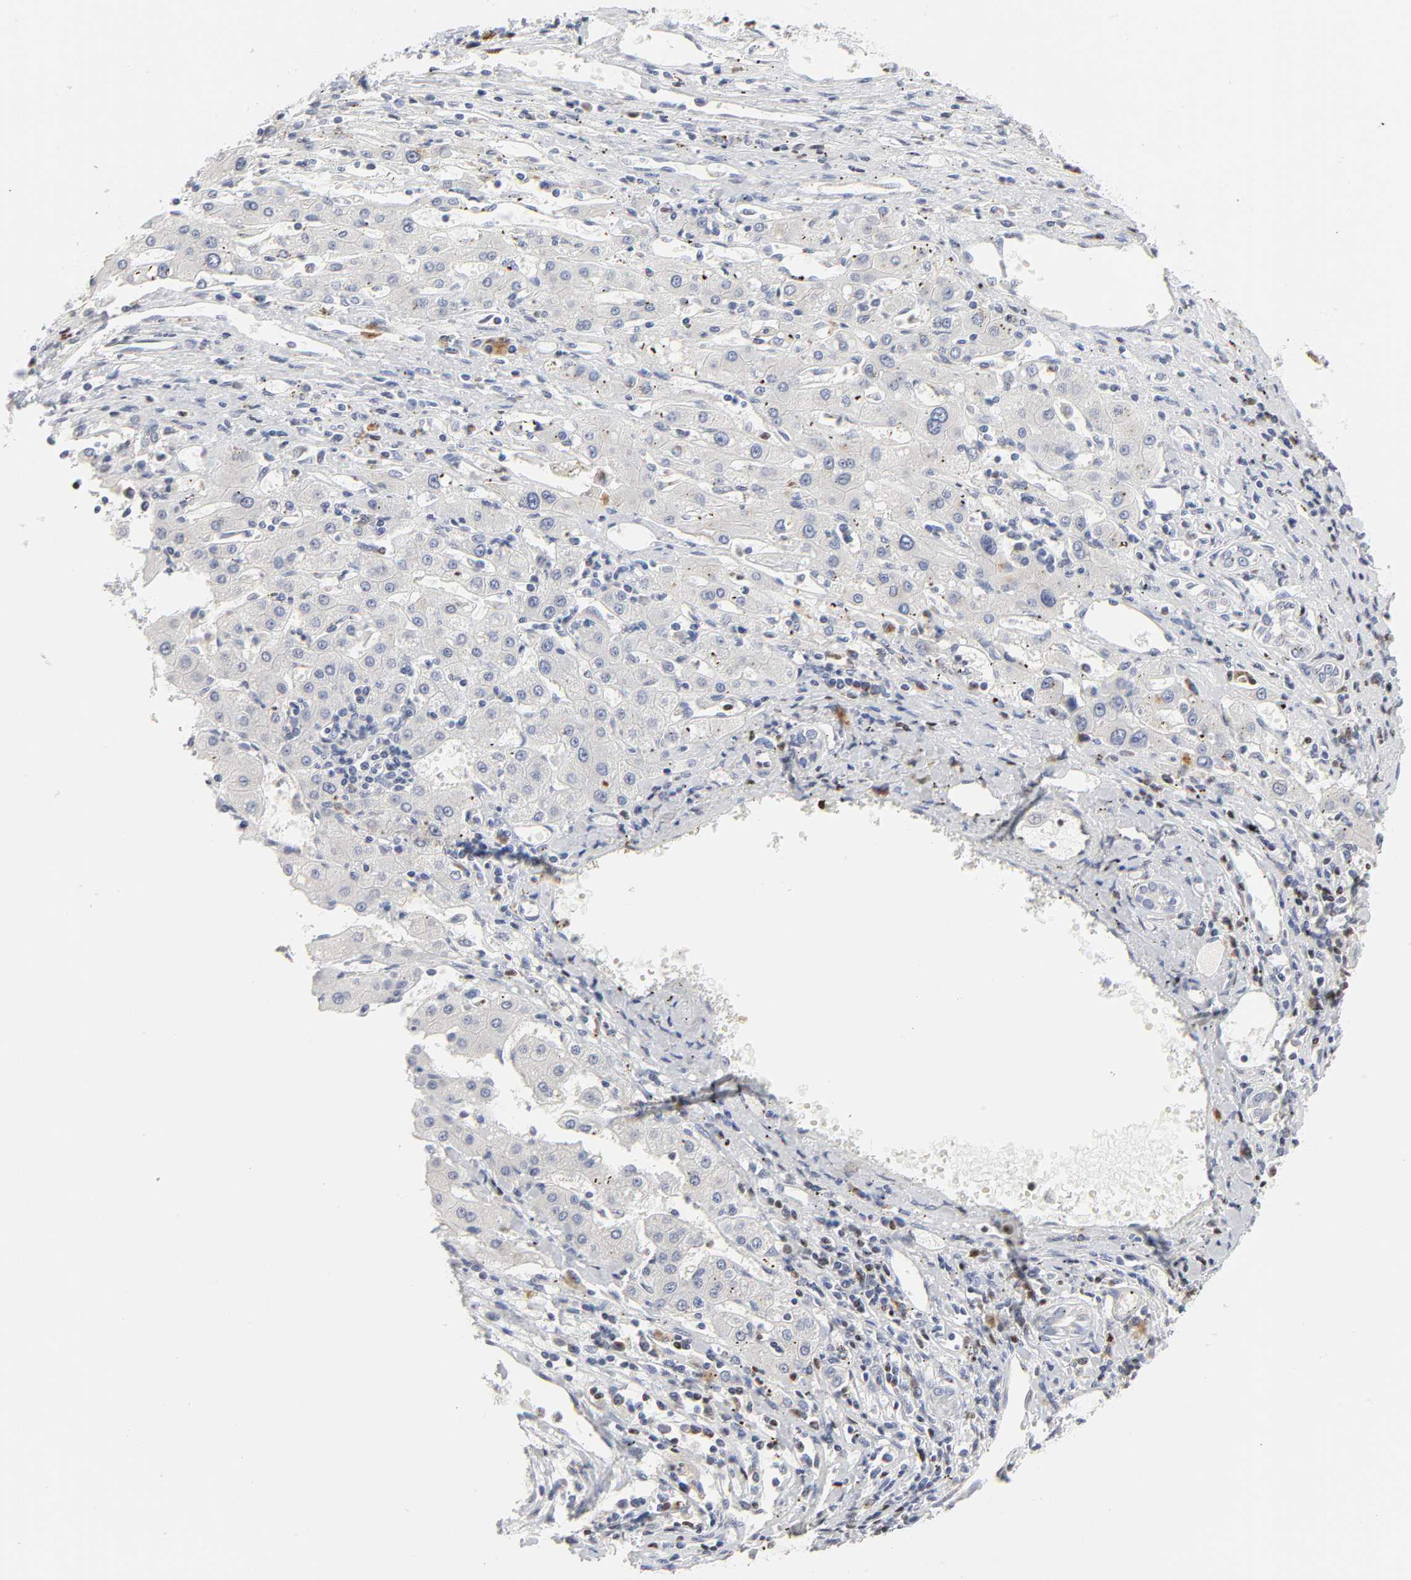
{"staining": {"intensity": "negative", "quantity": "none", "location": "none"}, "tissue": "liver cancer", "cell_type": "Tumor cells", "image_type": "cancer", "snomed": [{"axis": "morphology", "description": "Carcinoma, Hepatocellular, NOS"}, {"axis": "topography", "description": "Liver"}], "caption": "Micrograph shows no significant protein expression in tumor cells of liver hepatocellular carcinoma.", "gene": "CREBBP", "patient": {"sex": "male", "age": 72}}